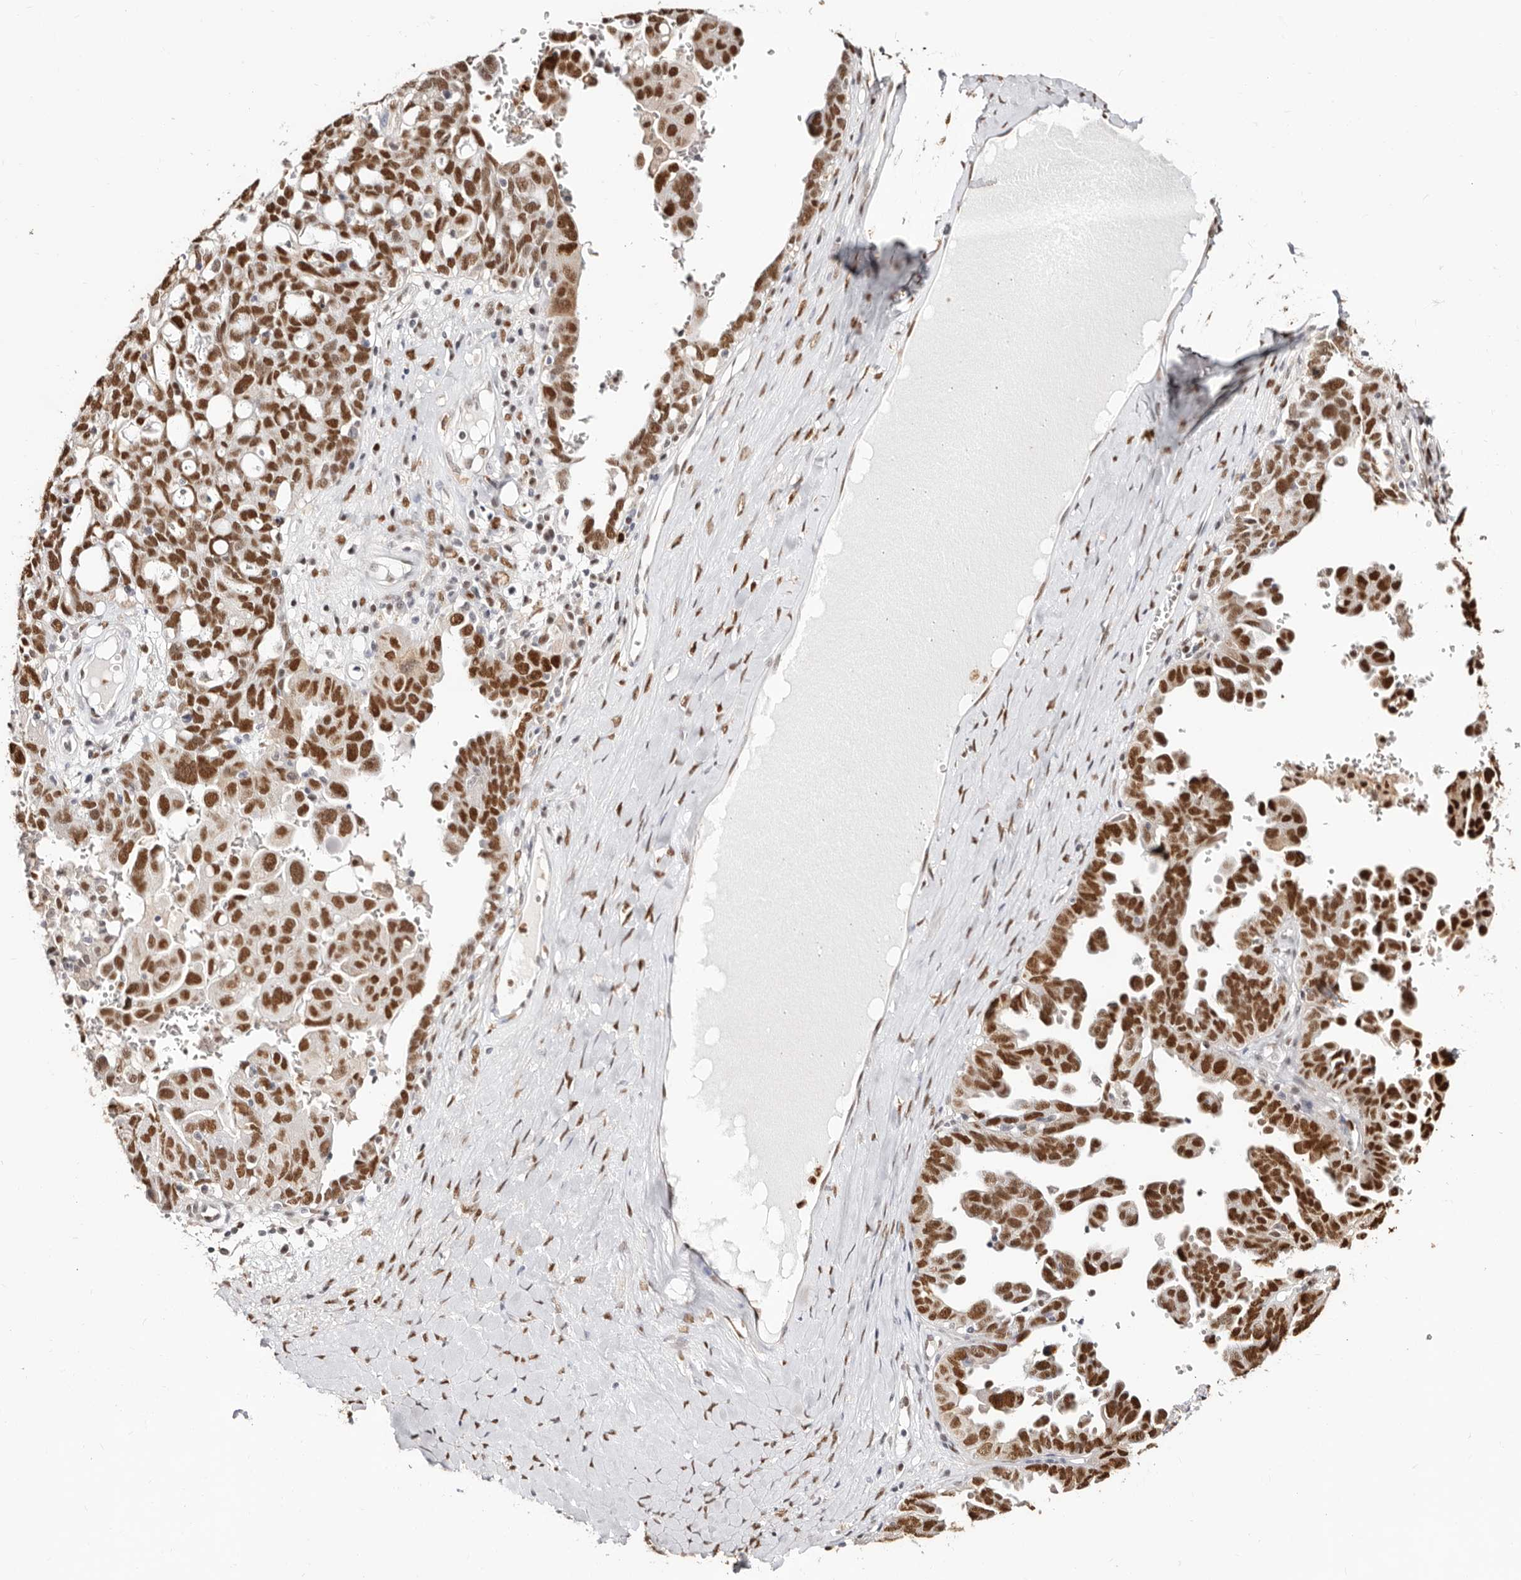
{"staining": {"intensity": "strong", "quantity": ">75%", "location": "nuclear"}, "tissue": "ovarian cancer", "cell_type": "Tumor cells", "image_type": "cancer", "snomed": [{"axis": "morphology", "description": "Carcinoma, endometroid"}, {"axis": "topography", "description": "Ovary"}], "caption": "Immunohistochemical staining of human endometroid carcinoma (ovarian) reveals high levels of strong nuclear protein positivity in approximately >75% of tumor cells.", "gene": "TKT", "patient": {"sex": "female", "age": 62}}